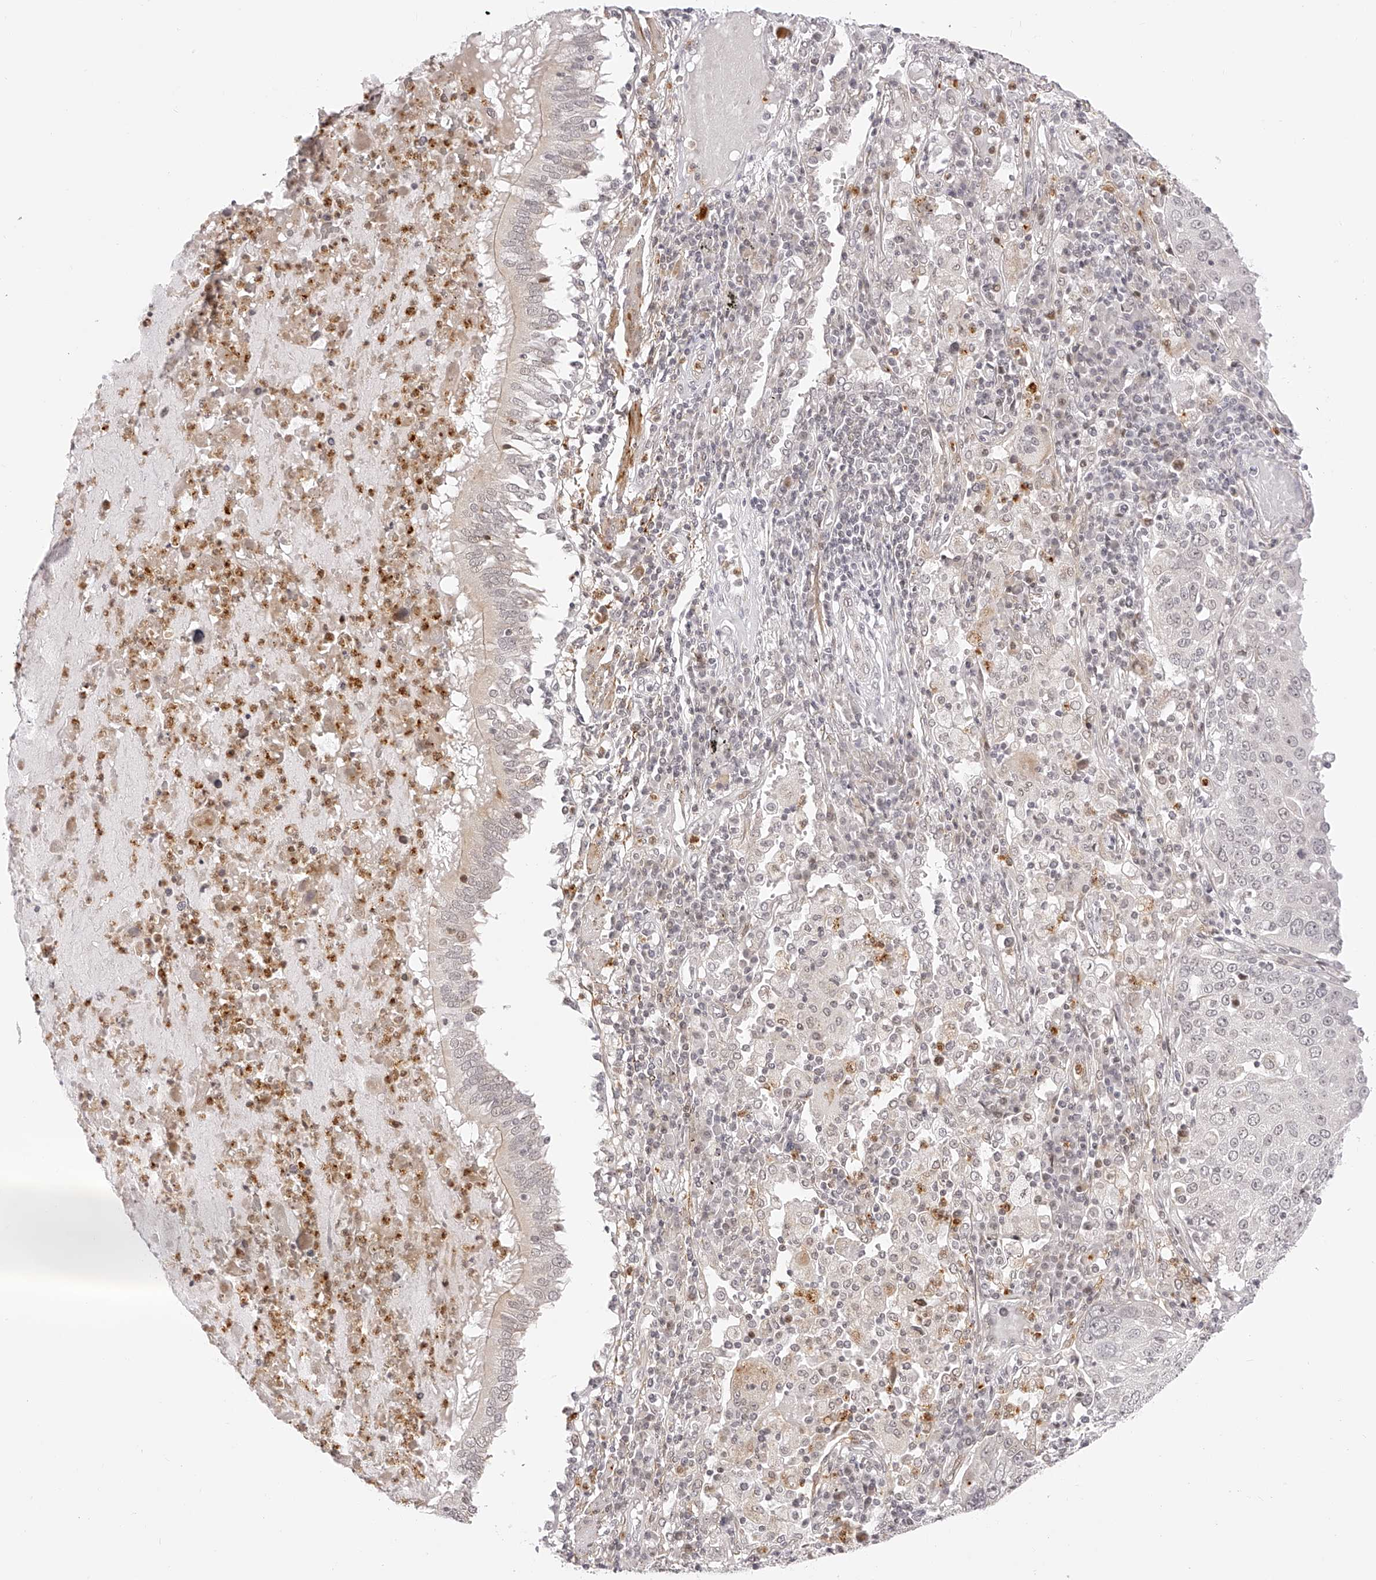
{"staining": {"intensity": "negative", "quantity": "none", "location": "none"}, "tissue": "lung cancer", "cell_type": "Tumor cells", "image_type": "cancer", "snomed": [{"axis": "morphology", "description": "Squamous cell carcinoma, NOS"}, {"axis": "topography", "description": "Lung"}], "caption": "This is an immunohistochemistry micrograph of human squamous cell carcinoma (lung). There is no staining in tumor cells.", "gene": "PLEKHG1", "patient": {"sex": "male", "age": 65}}